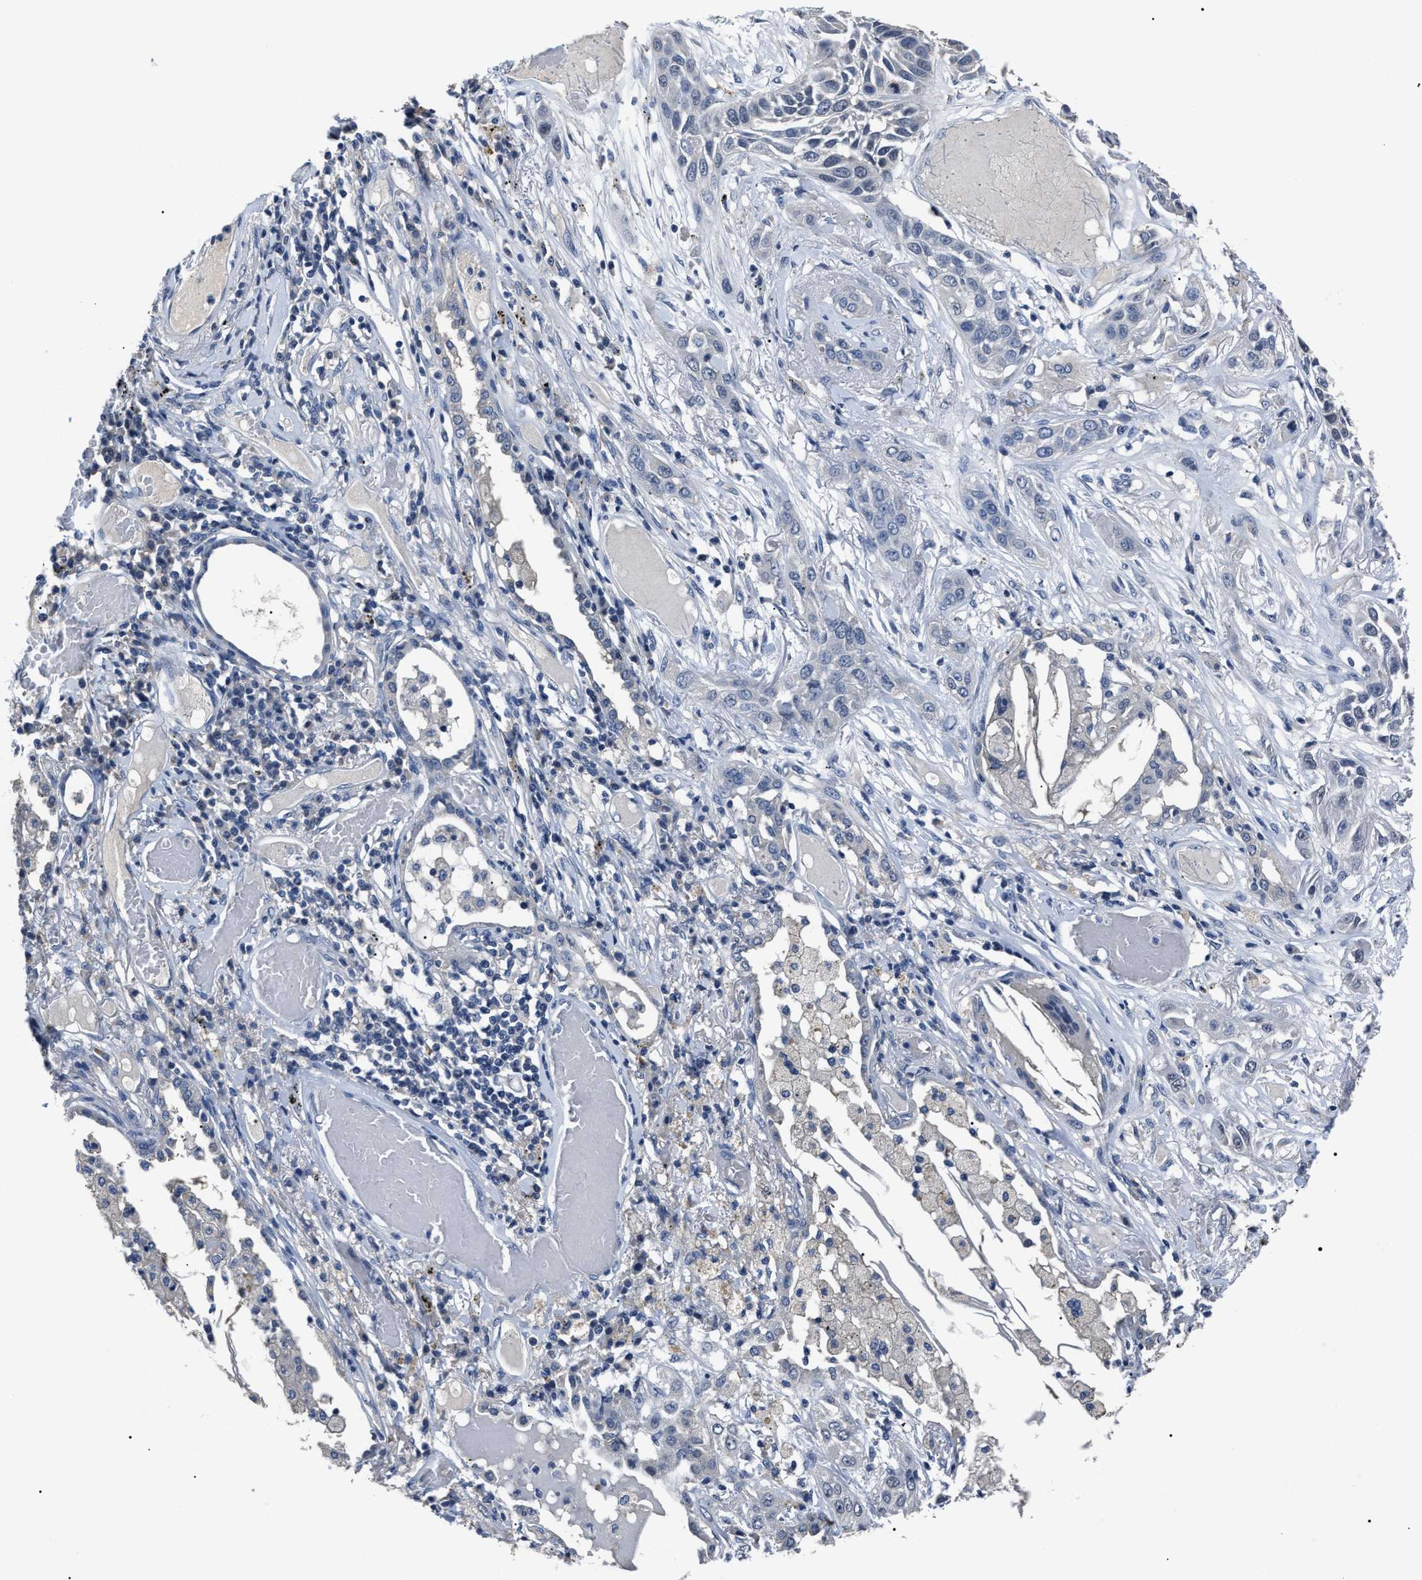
{"staining": {"intensity": "negative", "quantity": "none", "location": "none"}, "tissue": "lung cancer", "cell_type": "Tumor cells", "image_type": "cancer", "snomed": [{"axis": "morphology", "description": "Squamous cell carcinoma, NOS"}, {"axis": "topography", "description": "Lung"}], "caption": "DAB immunohistochemical staining of human lung squamous cell carcinoma exhibits no significant staining in tumor cells. (Brightfield microscopy of DAB (3,3'-diaminobenzidine) IHC at high magnification).", "gene": "LRWD1", "patient": {"sex": "male", "age": 71}}